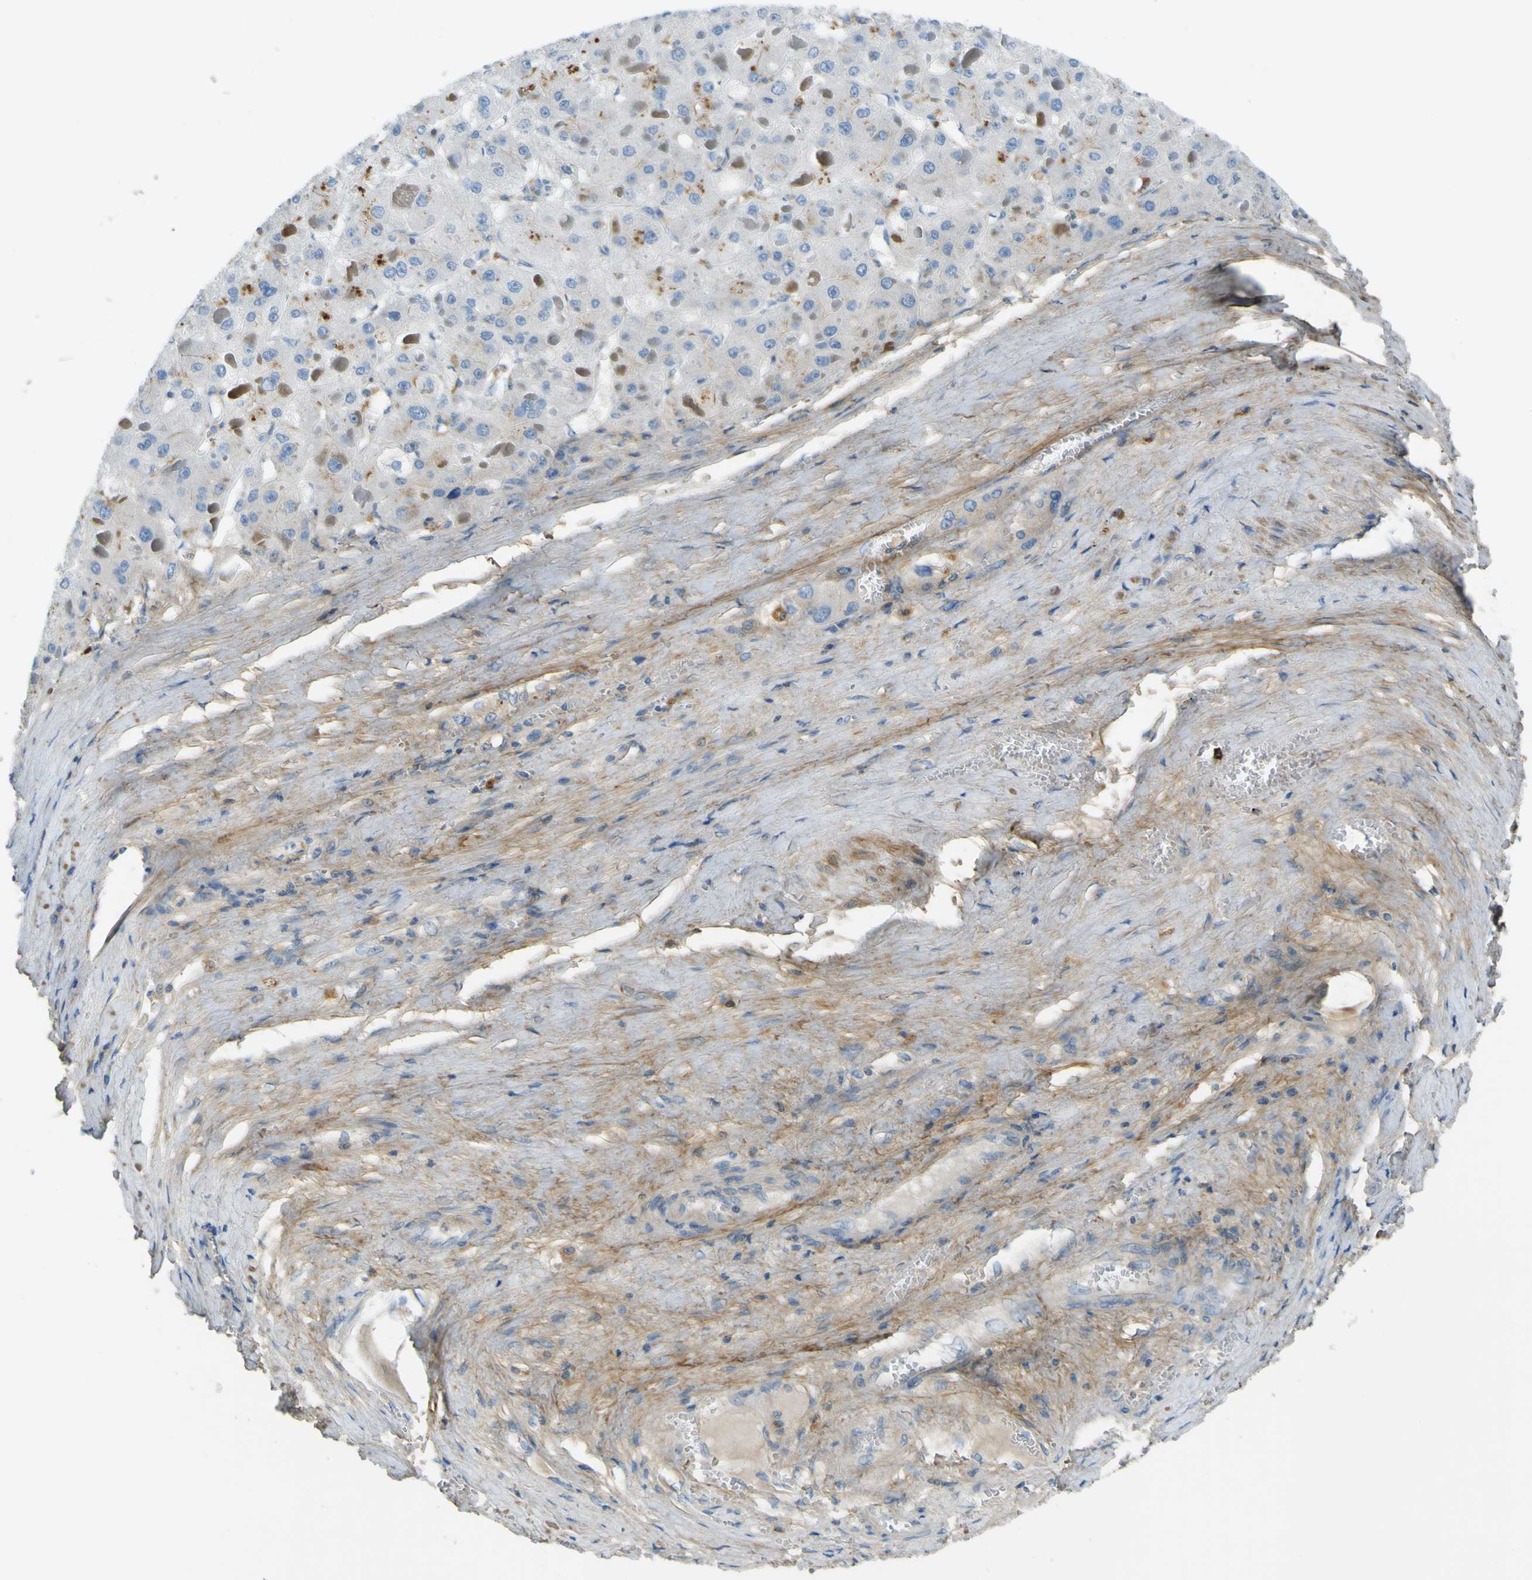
{"staining": {"intensity": "negative", "quantity": "none", "location": "none"}, "tissue": "liver cancer", "cell_type": "Tumor cells", "image_type": "cancer", "snomed": [{"axis": "morphology", "description": "Carcinoma, Hepatocellular, NOS"}, {"axis": "topography", "description": "Liver"}], "caption": "The micrograph shows no staining of tumor cells in liver cancer (hepatocellular carcinoma).", "gene": "OGN", "patient": {"sex": "female", "age": 73}}